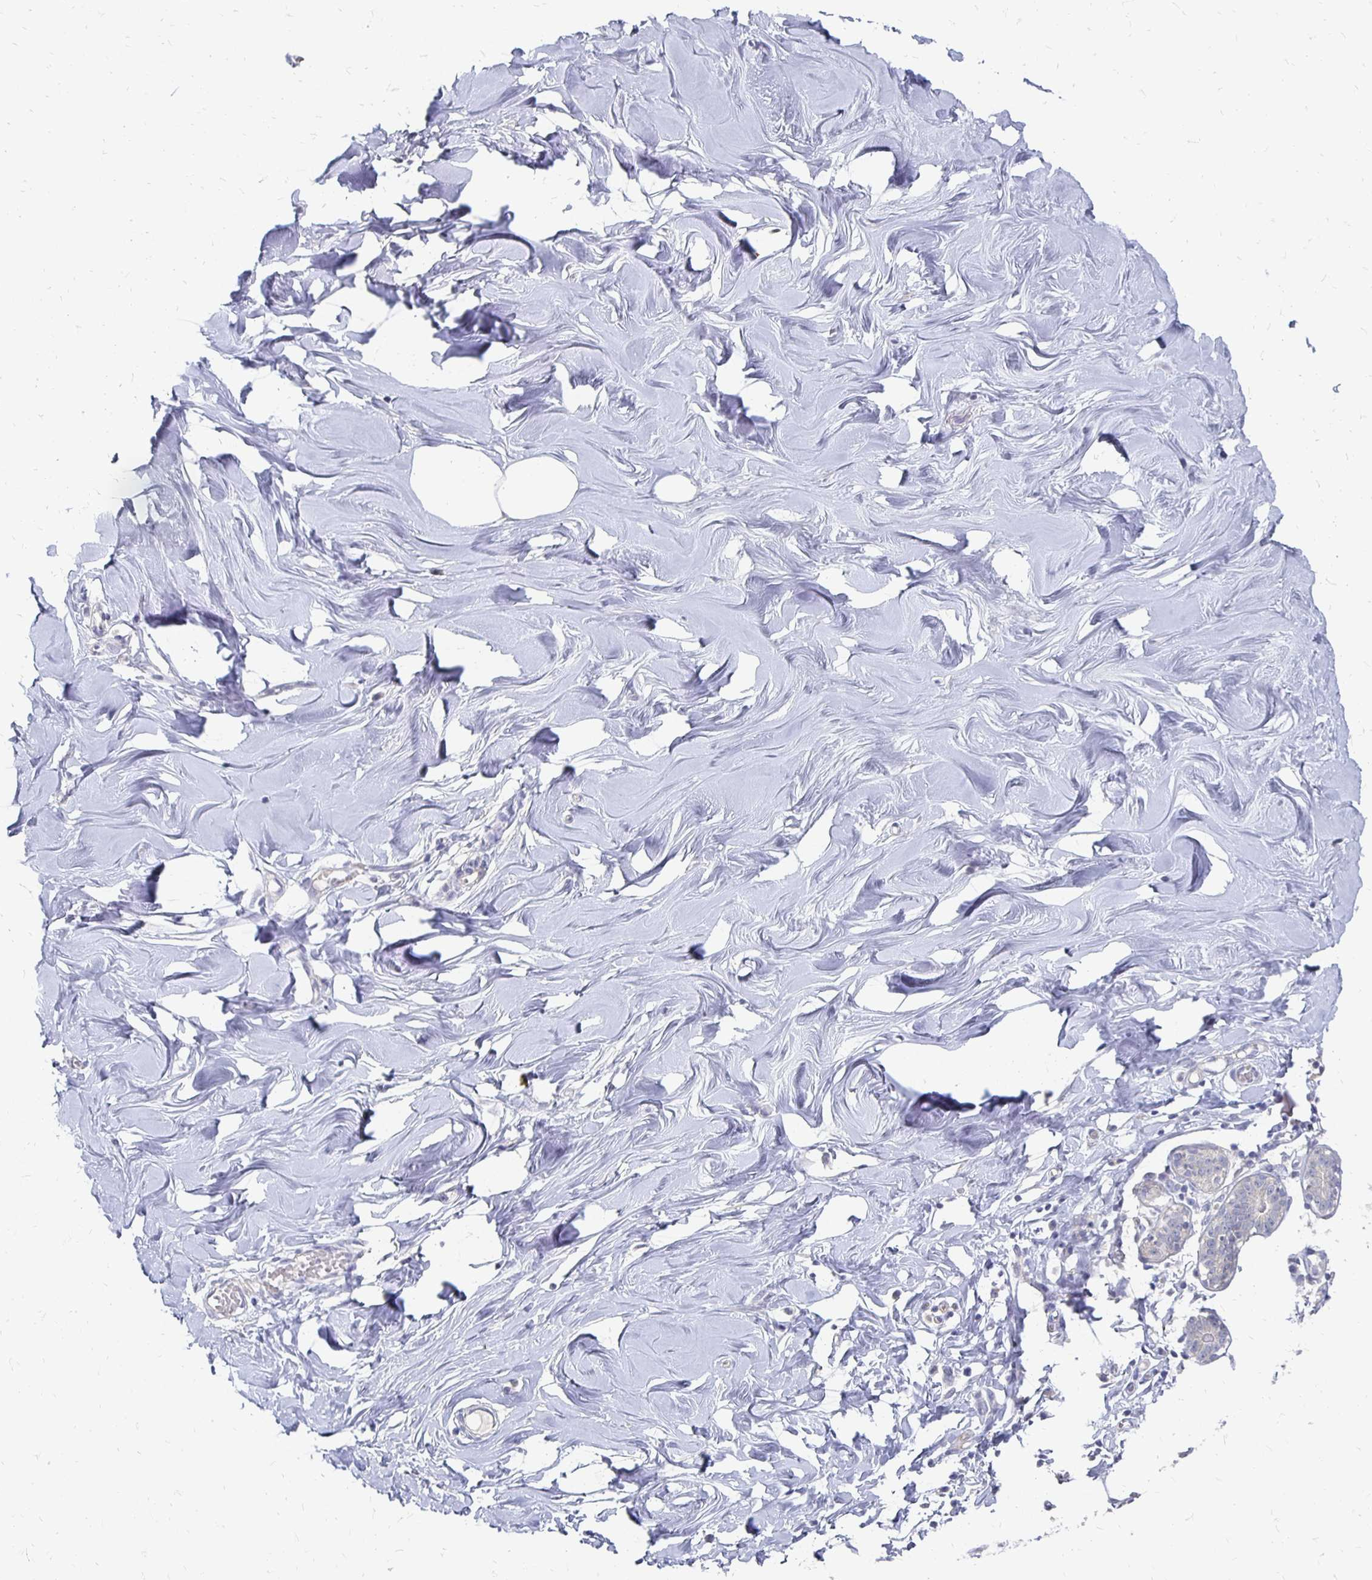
{"staining": {"intensity": "negative", "quantity": "none", "location": "none"}, "tissue": "breast", "cell_type": "Adipocytes", "image_type": "normal", "snomed": [{"axis": "morphology", "description": "Normal tissue, NOS"}, {"axis": "topography", "description": "Breast"}], "caption": "IHC image of unremarkable breast stained for a protein (brown), which displays no positivity in adipocytes. The staining was performed using DAB to visualize the protein expression in brown, while the nuclei were stained in blue with hematoxylin (Magnification: 20x).", "gene": "FKRP", "patient": {"sex": "female", "age": 27}}